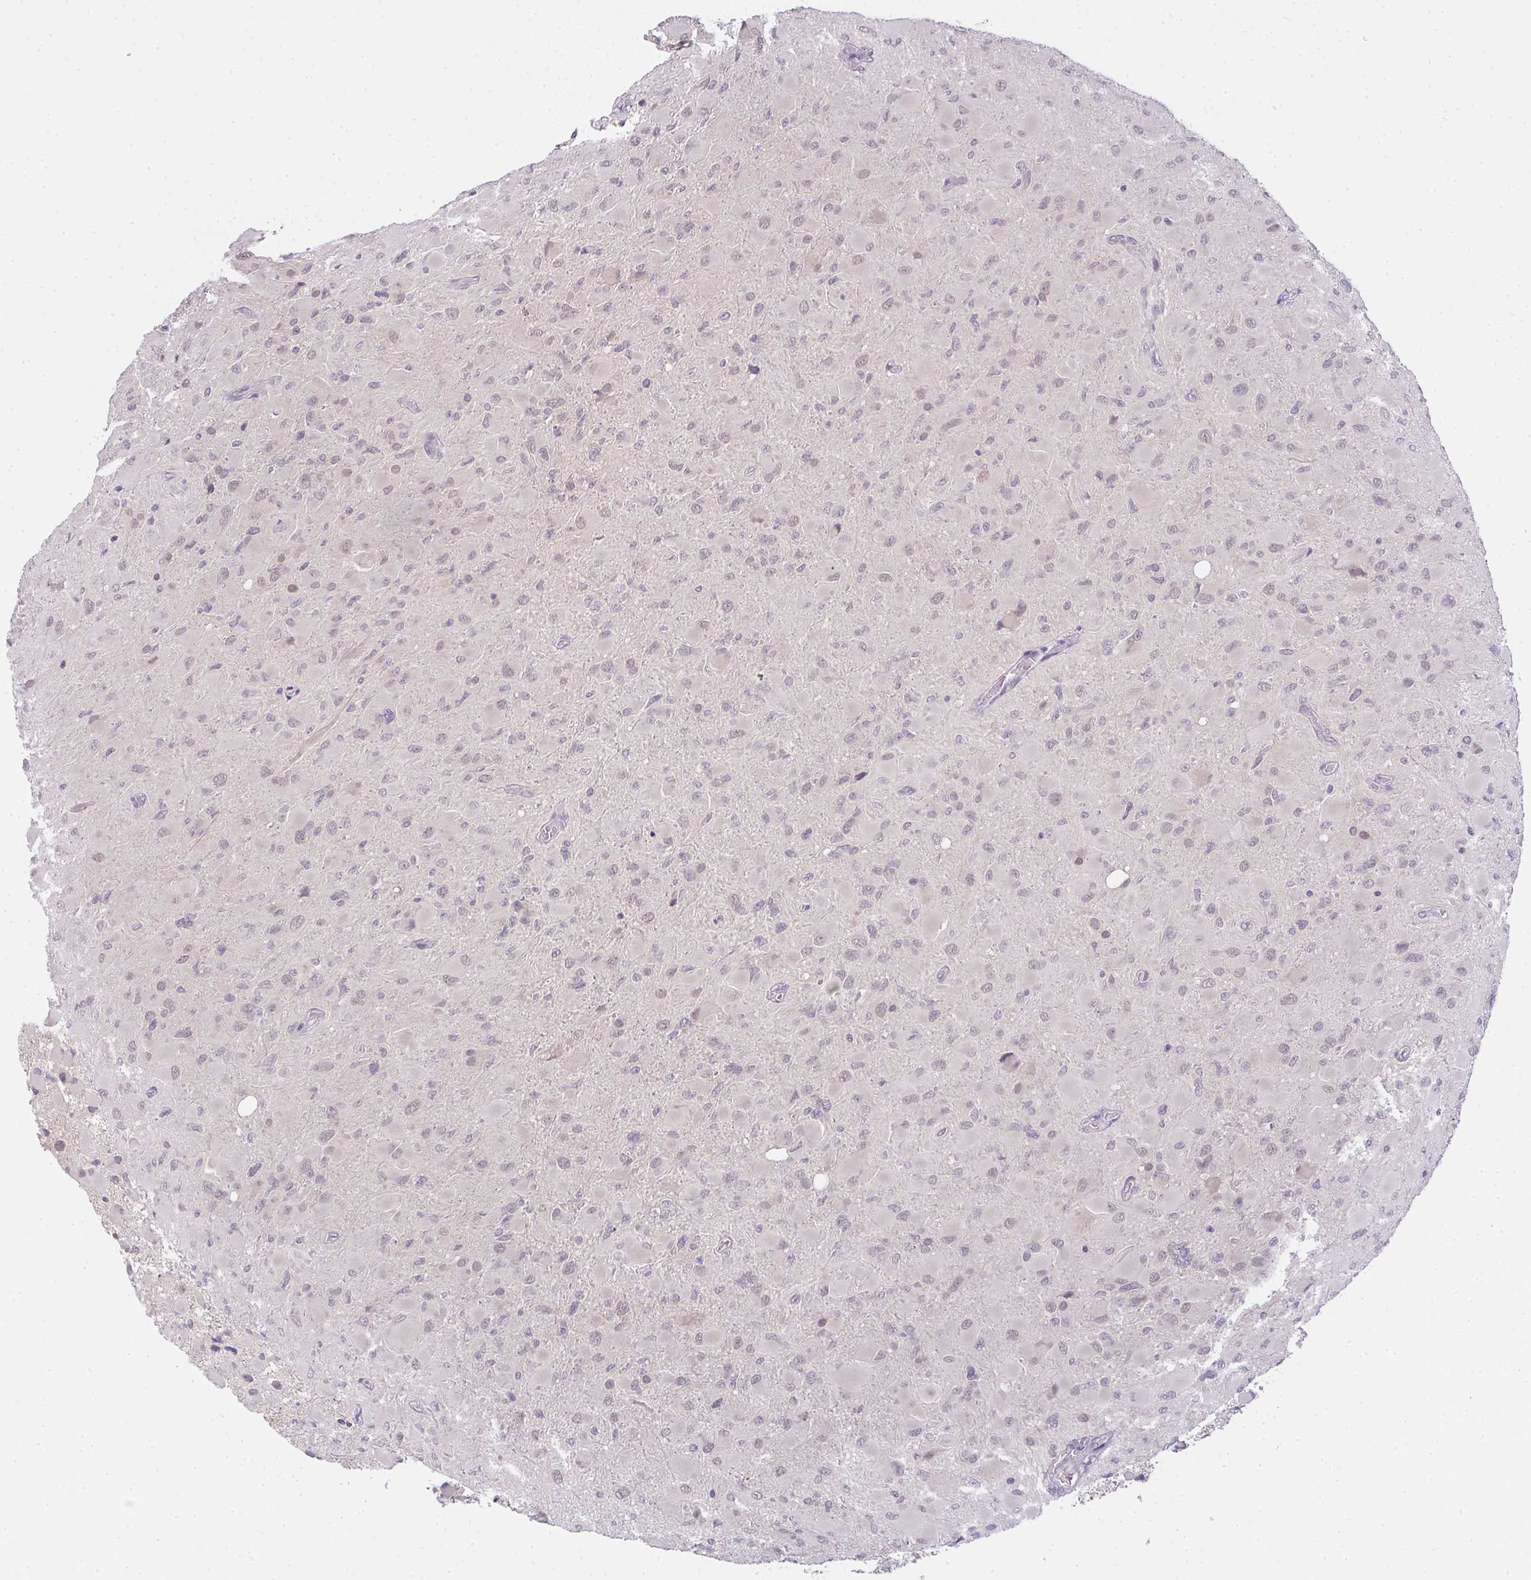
{"staining": {"intensity": "negative", "quantity": "none", "location": "none"}, "tissue": "glioma", "cell_type": "Tumor cells", "image_type": "cancer", "snomed": [{"axis": "morphology", "description": "Glioma, malignant, High grade"}, {"axis": "topography", "description": "Cerebral cortex"}], "caption": "Tumor cells are negative for brown protein staining in malignant glioma (high-grade). Nuclei are stained in blue.", "gene": "CSE1L", "patient": {"sex": "female", "age": 36}}